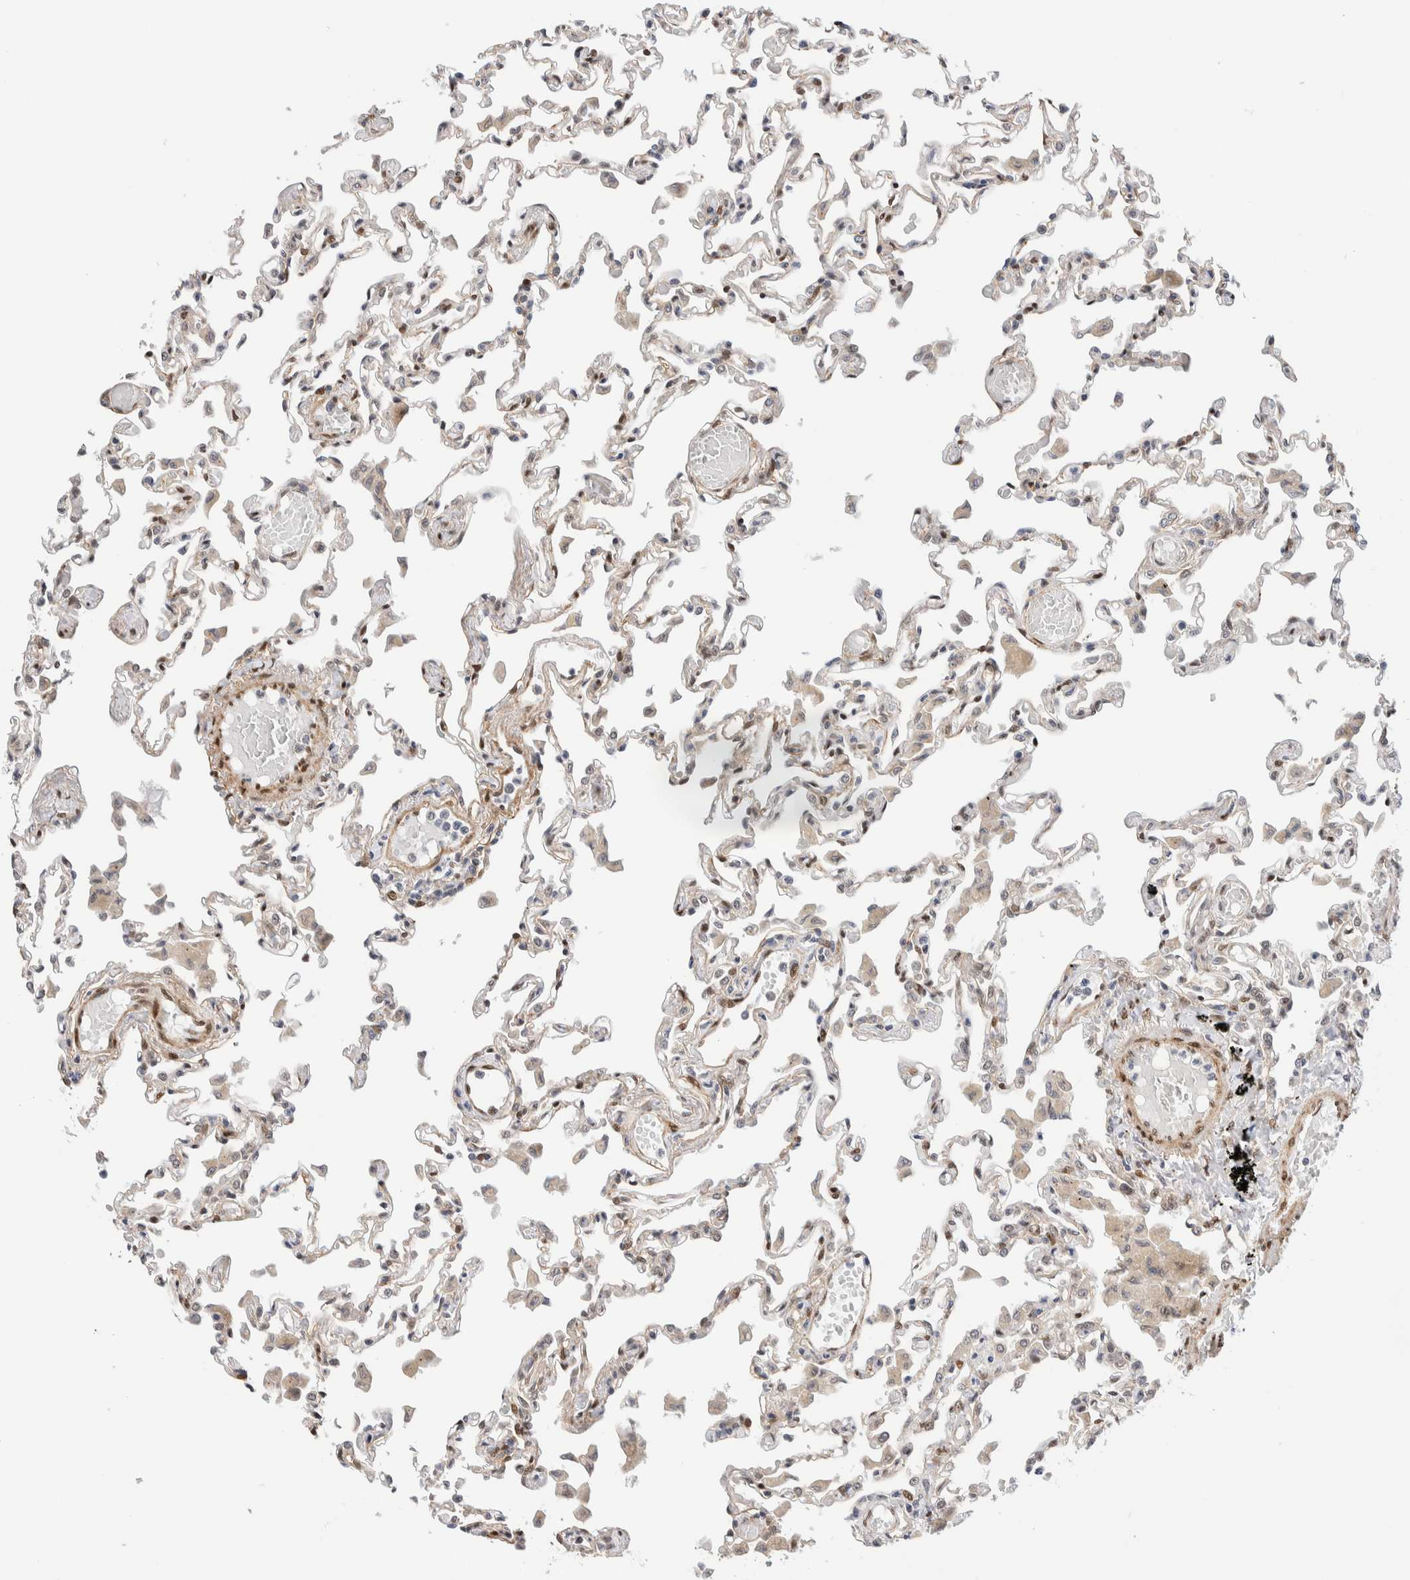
{"staining": {"intensity": "weak", "quantity": "25%-75%", "location": "nuclear"}, "tissue": "lung", "cell_type": "Alveolar cells", "image_type": "normal", "snomed": [{"axis": "morphology", "description": "Normal tissue, NOS"}, {"axis": "topography", "description": "Bronchus"}, {"axis": "topography", "description": "Lung"}], "caption": "Unremarkable lung was stained to show a protein in brown. There is low levels of weak nuclear positivity in about 25%-75% of alveolar cells.", "gene": "NSMAF", "patient": {"sex": "female", "age": 49}}